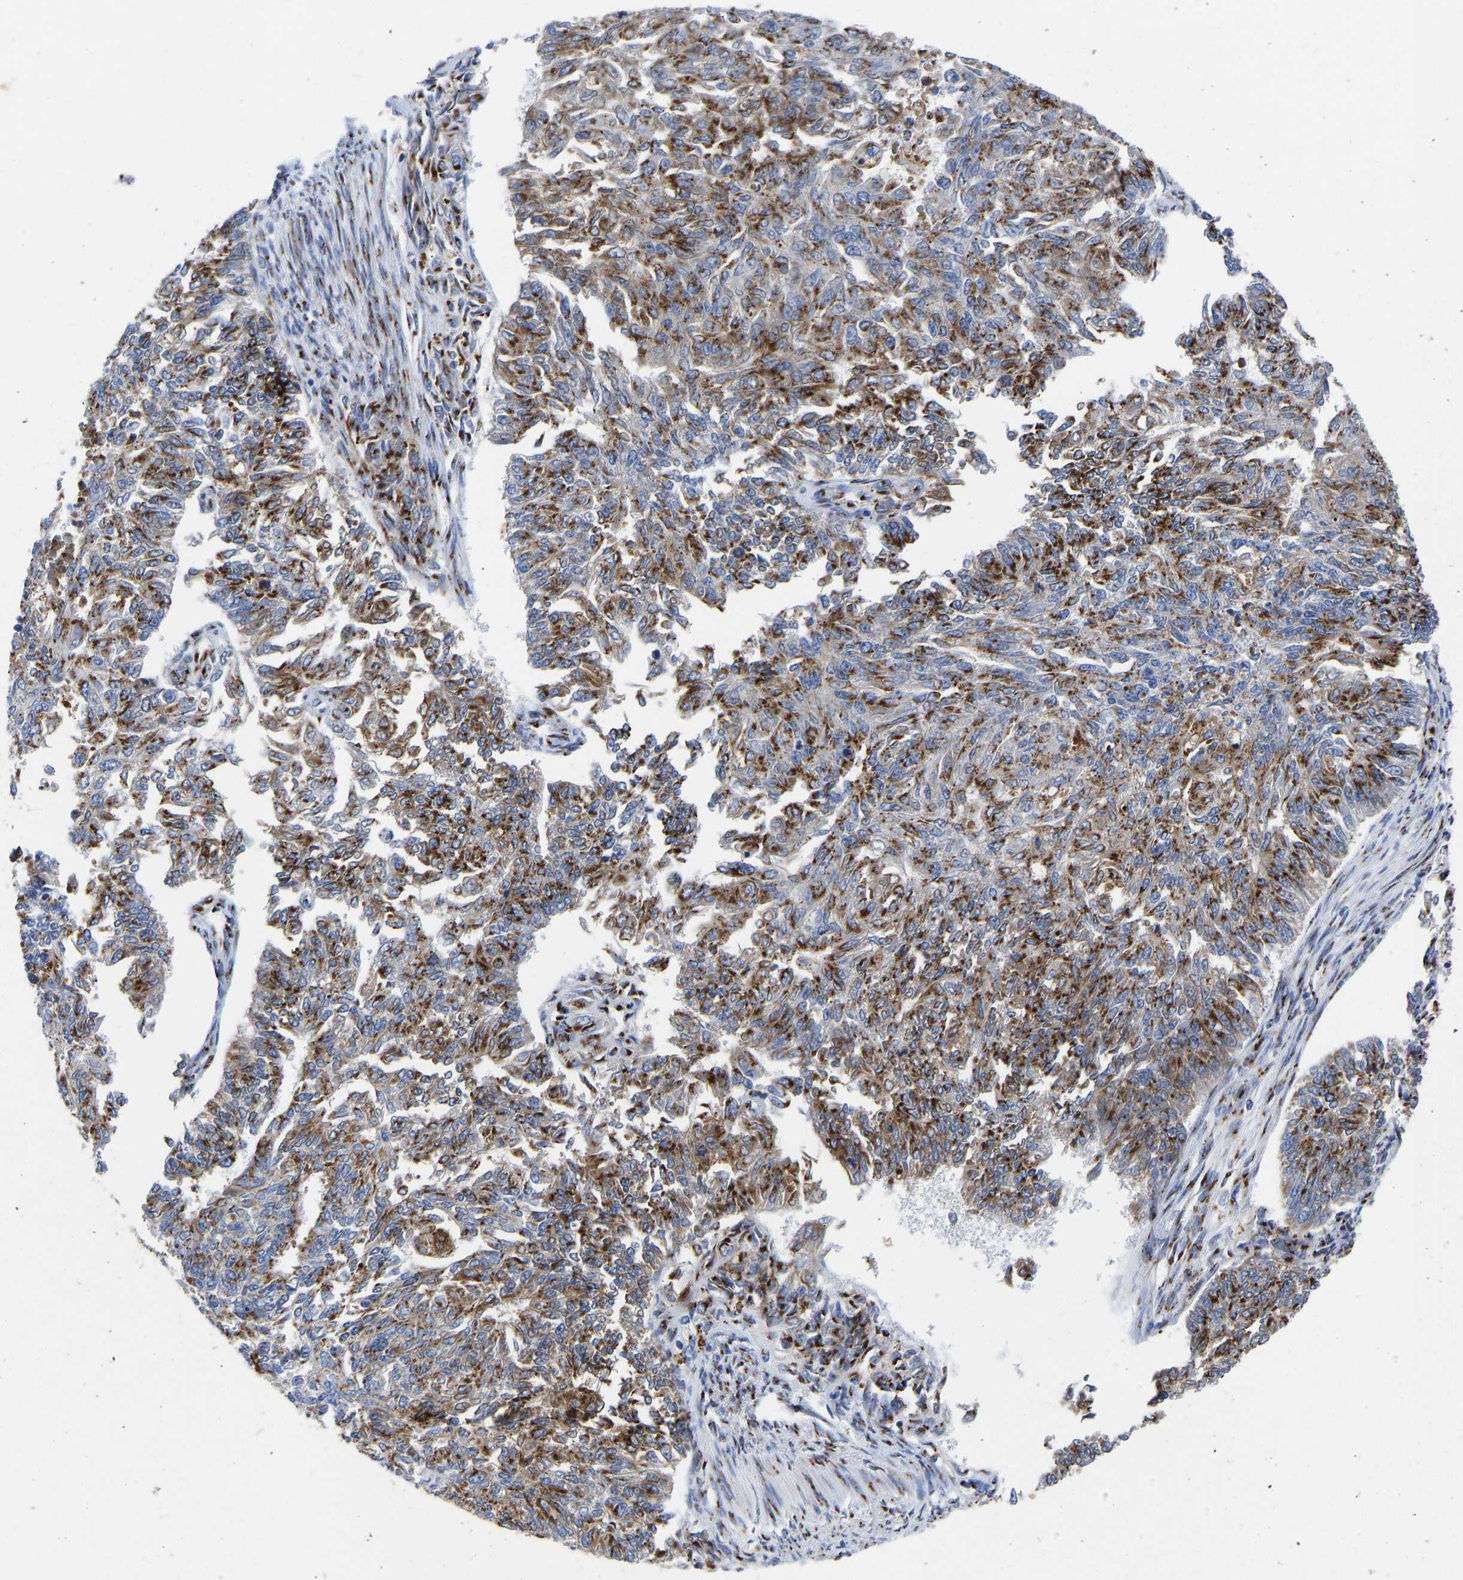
{"staining": {"intensity": "strong", "quantity": ">75%", "location": "cytoplasmic/membranous"}, "tissue": "endometrial cancer", "cell_type": "Tumor cells", "image_type": "cancer", "snomed": [{"axis": "morphology", "description": "Adenocarcinoma, NOS"}, {"axis": "topography", "description": "Endometrium"}], "caption": "An immunohistochemistry photomicrograph of tumor tissue is shown. Protein staining in brown shows strong cytoplasmic/membranous positivity in endometrial cancer within tumor cells.", "gene": "TMEM87A", "patient": {"sex": "female", "age": 32}}